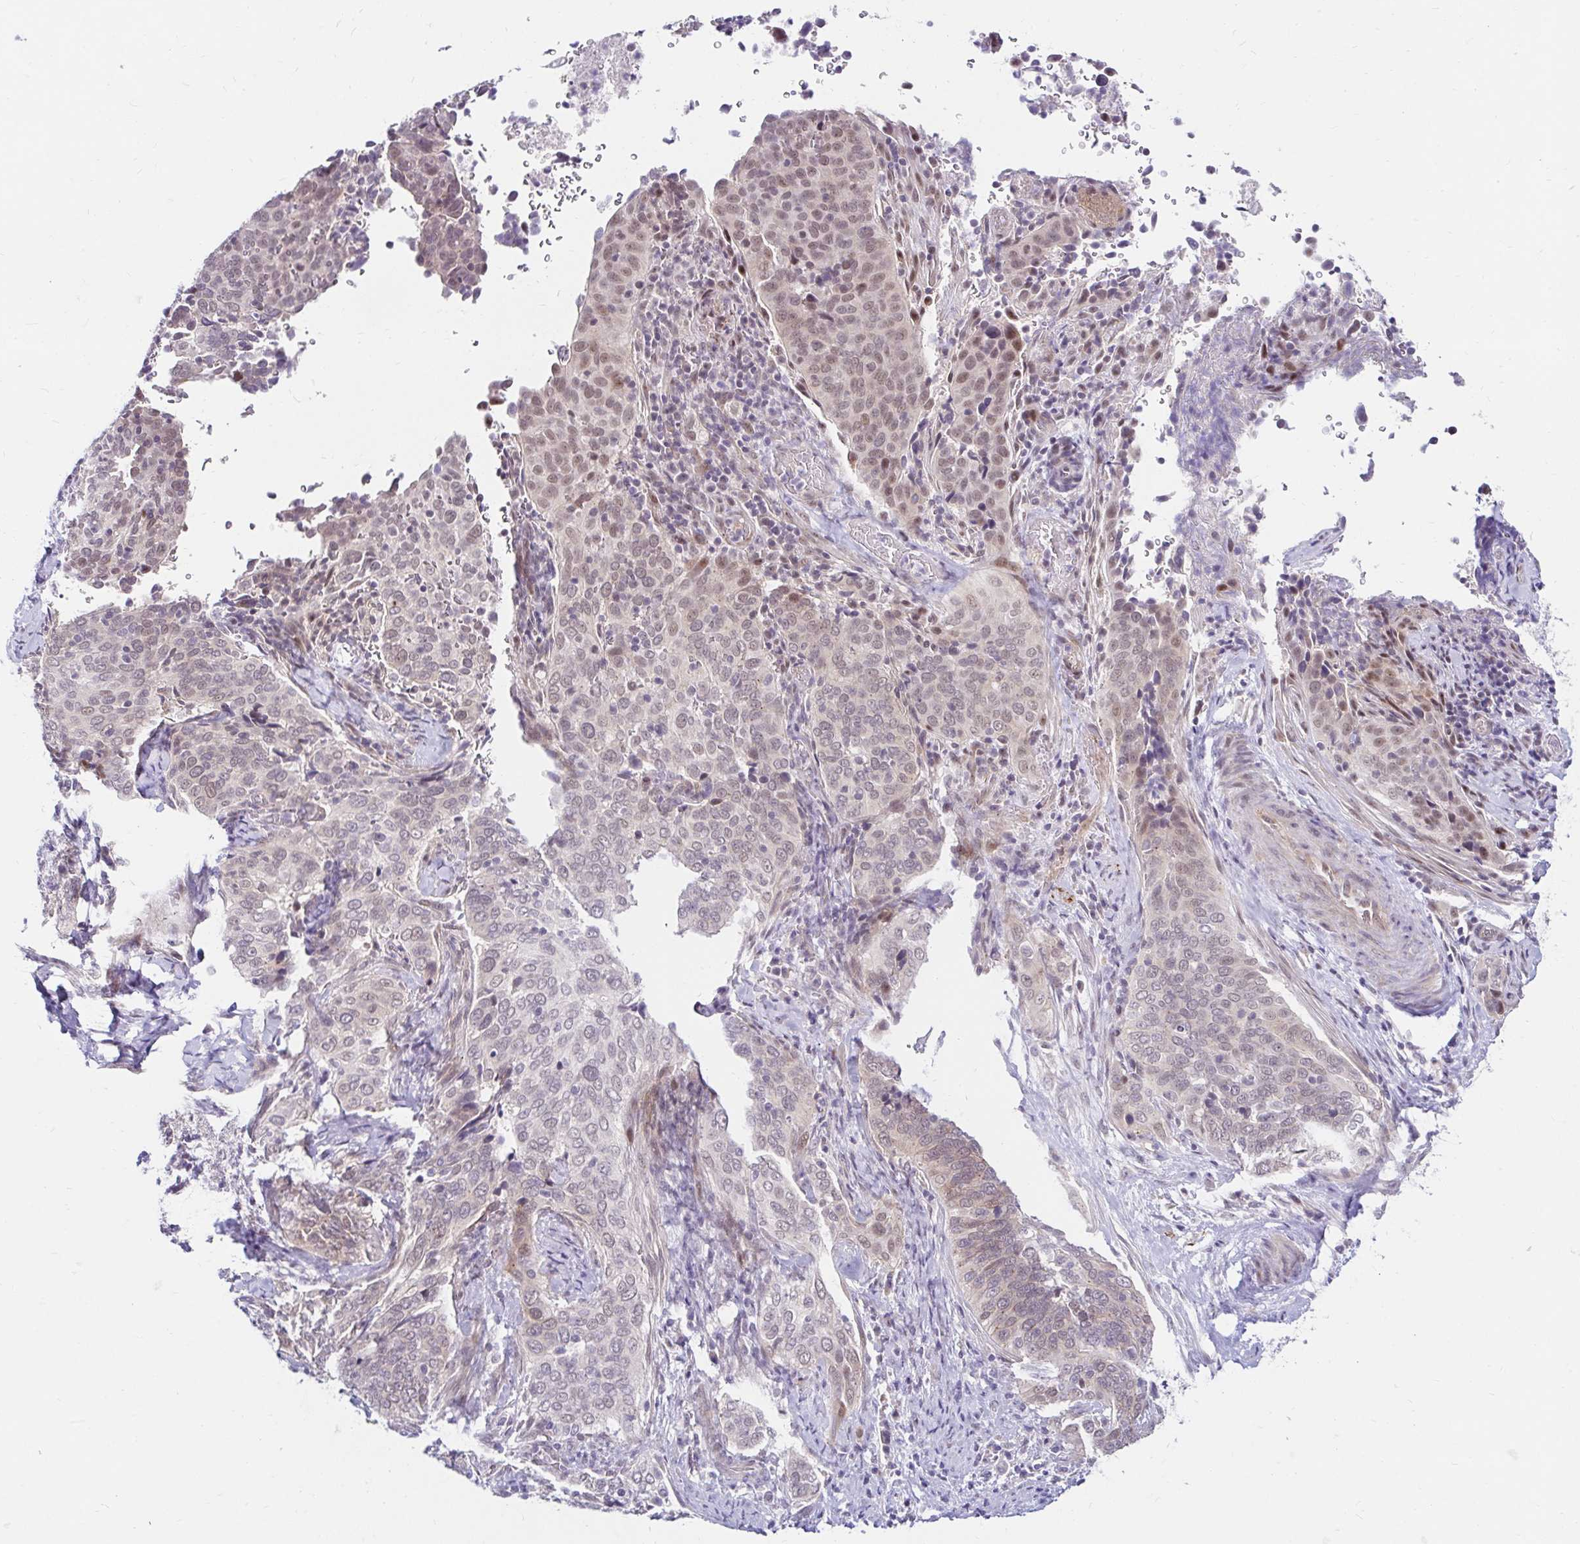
{"staining": {"intensity": "moderate", "quantity": "25%-75%", "location": "nuclear"}, "tissue": "cervical cancer", "cell_type": "Tumor cells", "image_type": "cancer", "snomed": [{"axis": "morphology", "description": "Squamous cell carcinoma, NOS"}, {"axis": "topography", "description": "Cervix"}], "caption": "Cervical squamous cell carcinoma tissue exhibits moderate nuclear positivity in approximately 25%-75% of tumor cells", "gene": "GUCY1A1", "patient": {"sex": "female", "age": 38}}